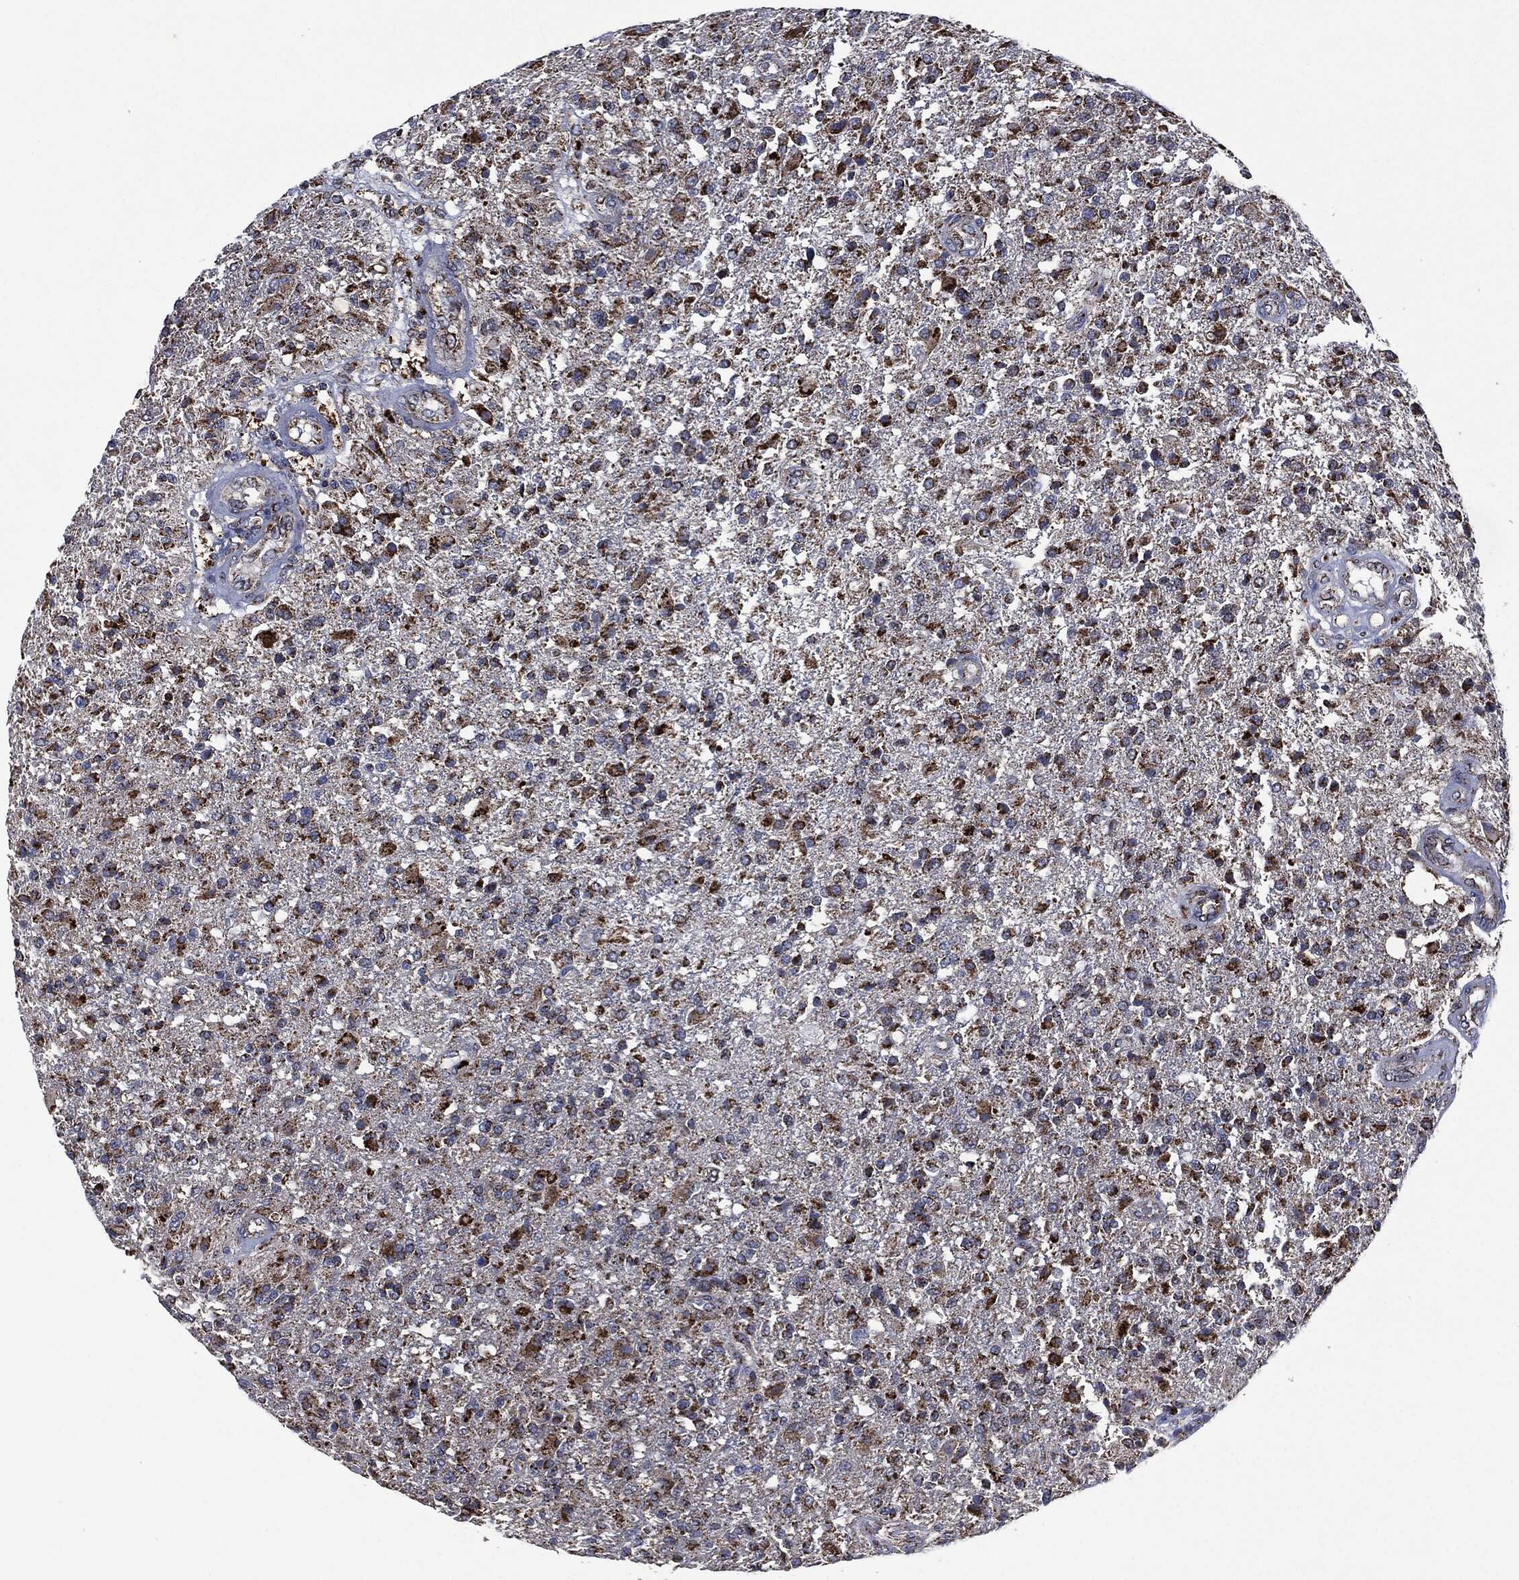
{"staining": {"intensity": "strong", "quantity": "25%-75%", "location": "cytoplasmic/membranous"}, "tissue": "glioma", "cell_type": "Tumor cells", "image_type": "cancer", "snomed": [{"axis": "morphology", "description": "Glioma, malignant, High grade"}, {"axis": "topography", "description": "Brain"}], "caption": "This is a histology image of IHC staining of high-grade glioma (malignant), which shows strong staining in the cytoplasmic/membranous of tumor cells.", "gene": "RYK", "patient": {"sex": "male", "age": 56}}